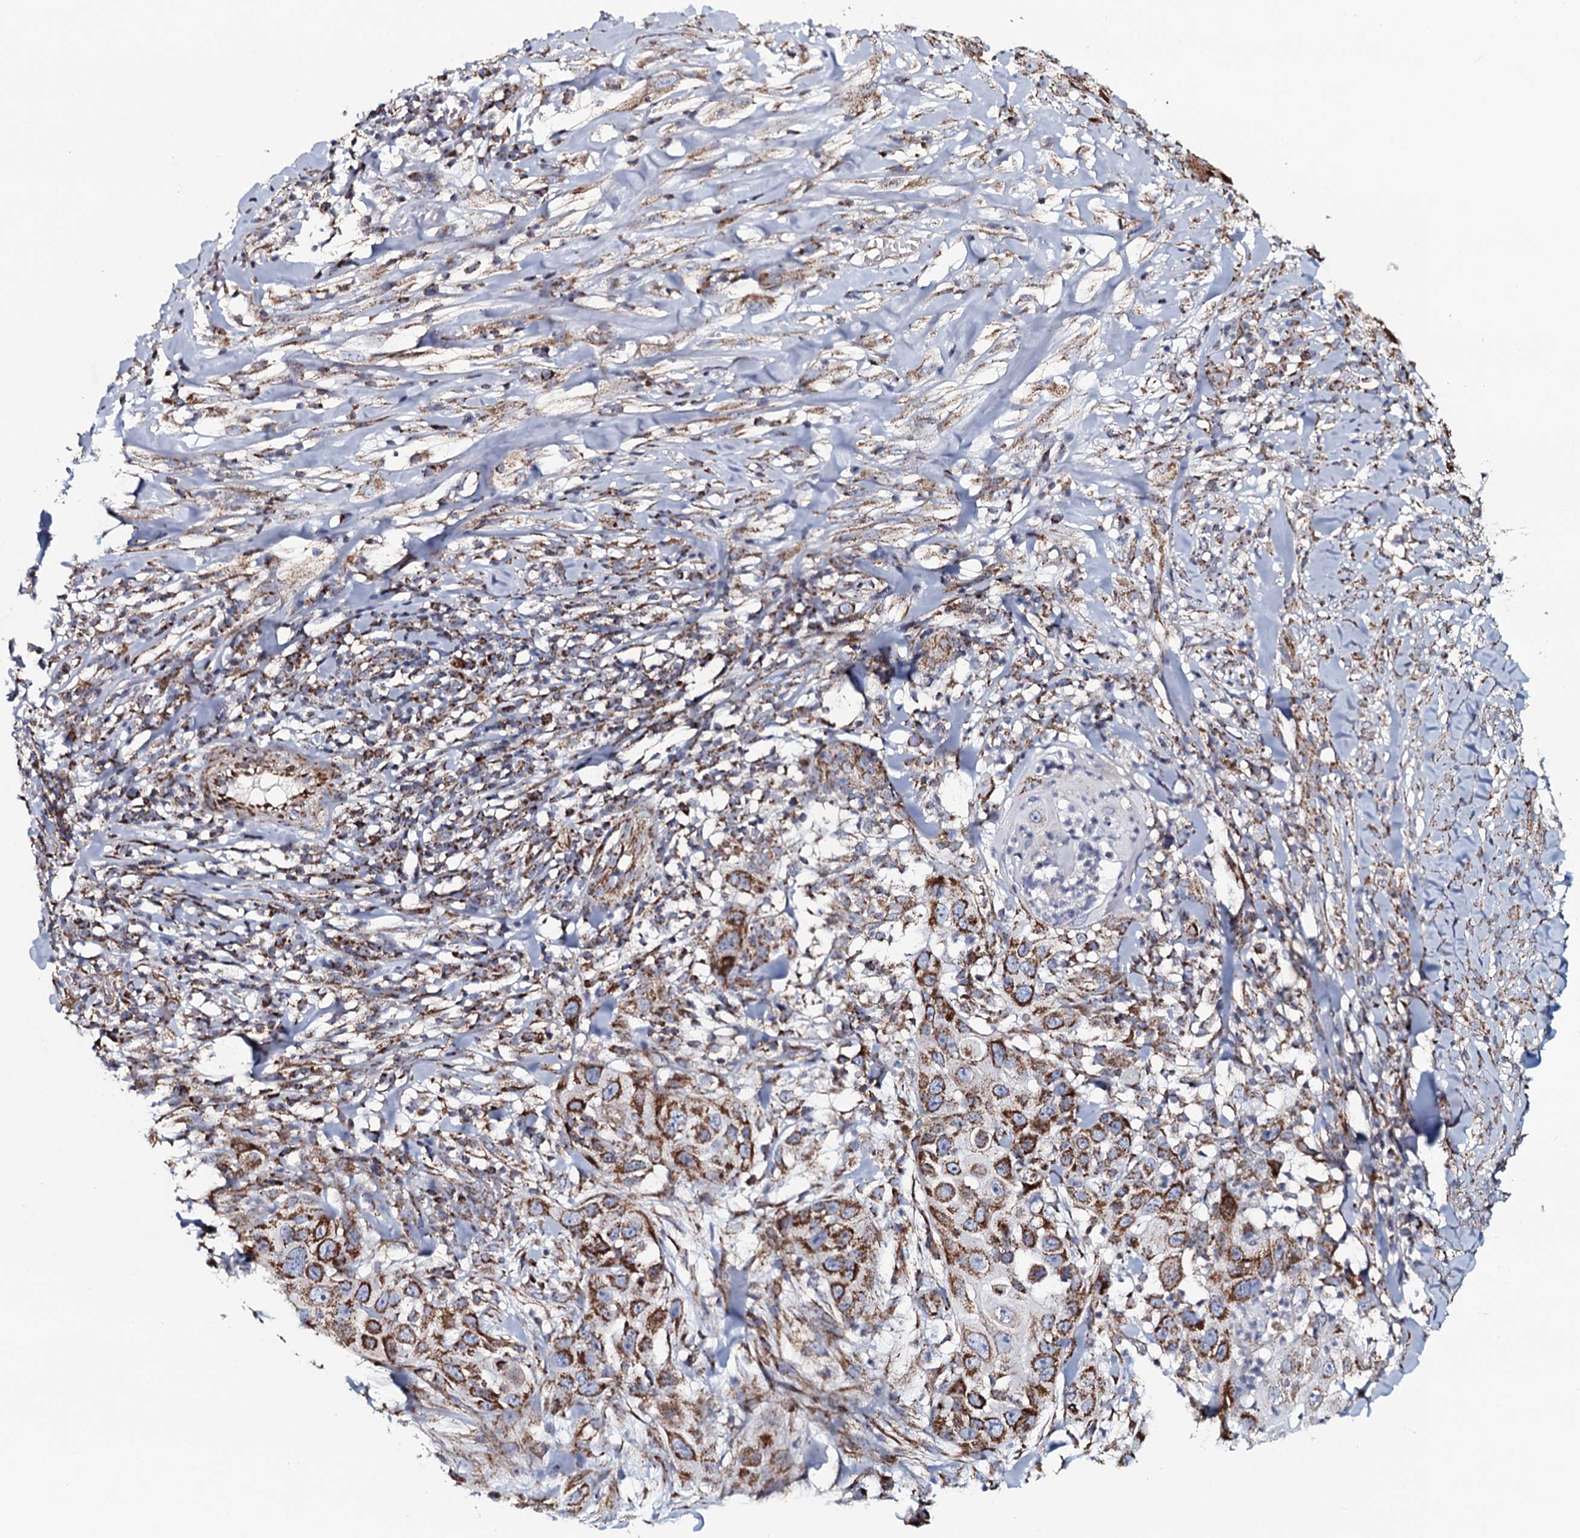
{"staining": {"intensity": "strong", "quantity": "25%-75%", "location": "cytoplasmic/membranous"}, "tissue": "skin cancer", "cell_type": "Tumor cells", "image_type": "cancer", "snomed": [{"axis": "morphology", "description": "Squamous cell carcinoma, NOS"}, {"axis": "topography", "description": "Skin"}], "caption": "High-magnification brightfield microscopy of skin squamous cell carcinoma stained with DAB (brown) and counterstained with hematoxylin (blue). tumor cells exhibit strong cytoplasmic/membranous staining is identified in approximately25%-75% of cells.", "gene": "EVC2", "patient": {"sex": "female", "age": 44}}